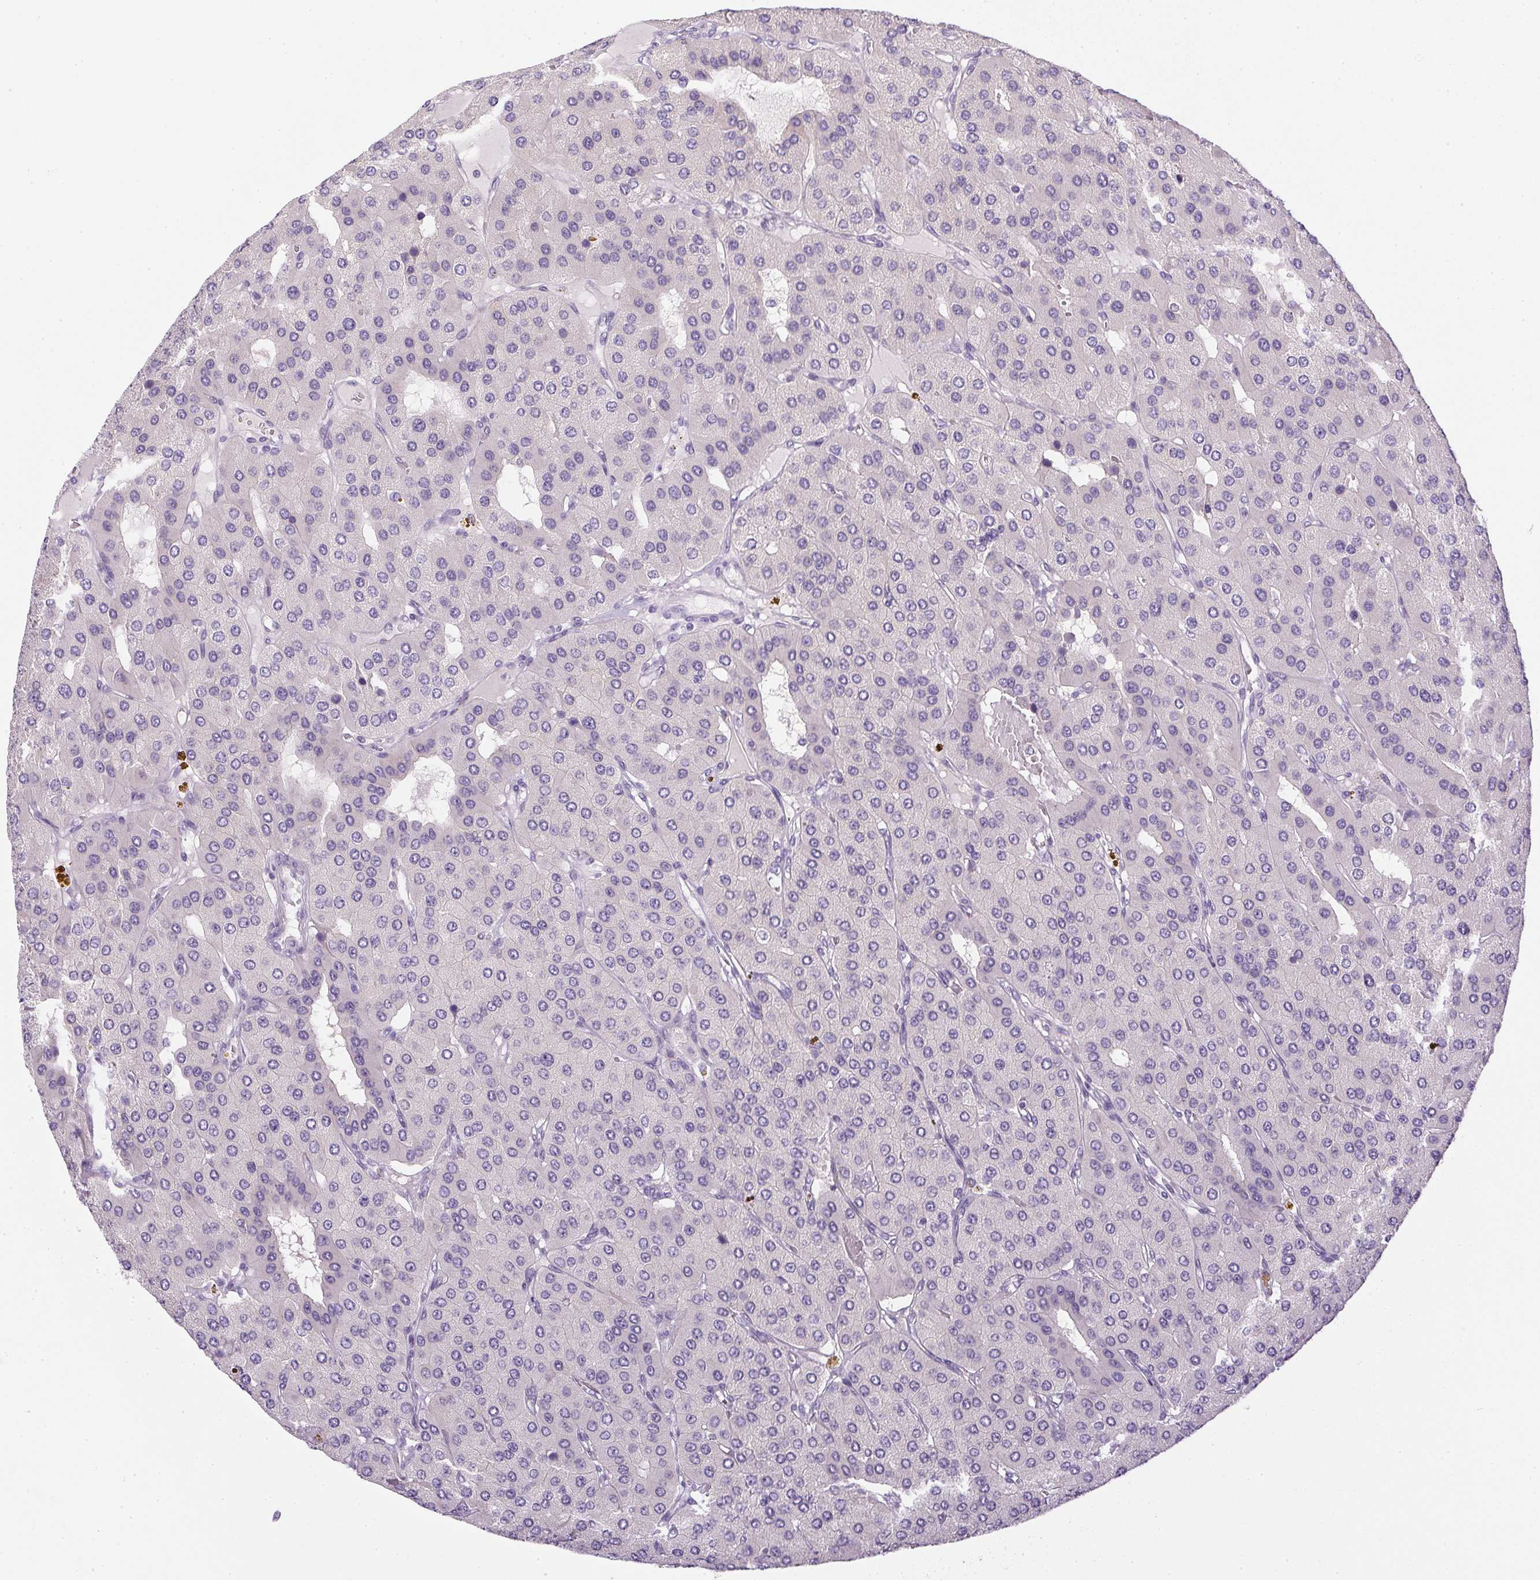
{"staining": {"intensity": "negative", "quantity": "none", "location": "none"}, "tissue": "parathyroid gland", "cell_type": "Glandular cells", "image_type": "normal", "snomed": [{"axis": "morphology", "description": "Normal tissue, NOS"}, {"axis": "morphology", "description": "Adenoma, NOS"}, {"axis": "topography", "description": "Parathyroid gland"}], "caption": "The photomicrograph reveals no staining of glandular cells in normal parathyroid gland. The staining is performed using DAB brown chromogen with nuclei counter-stained in using hematoxylin.", "gene": "SLC17A7", "patient": {"sex": "female", "age": 86}}